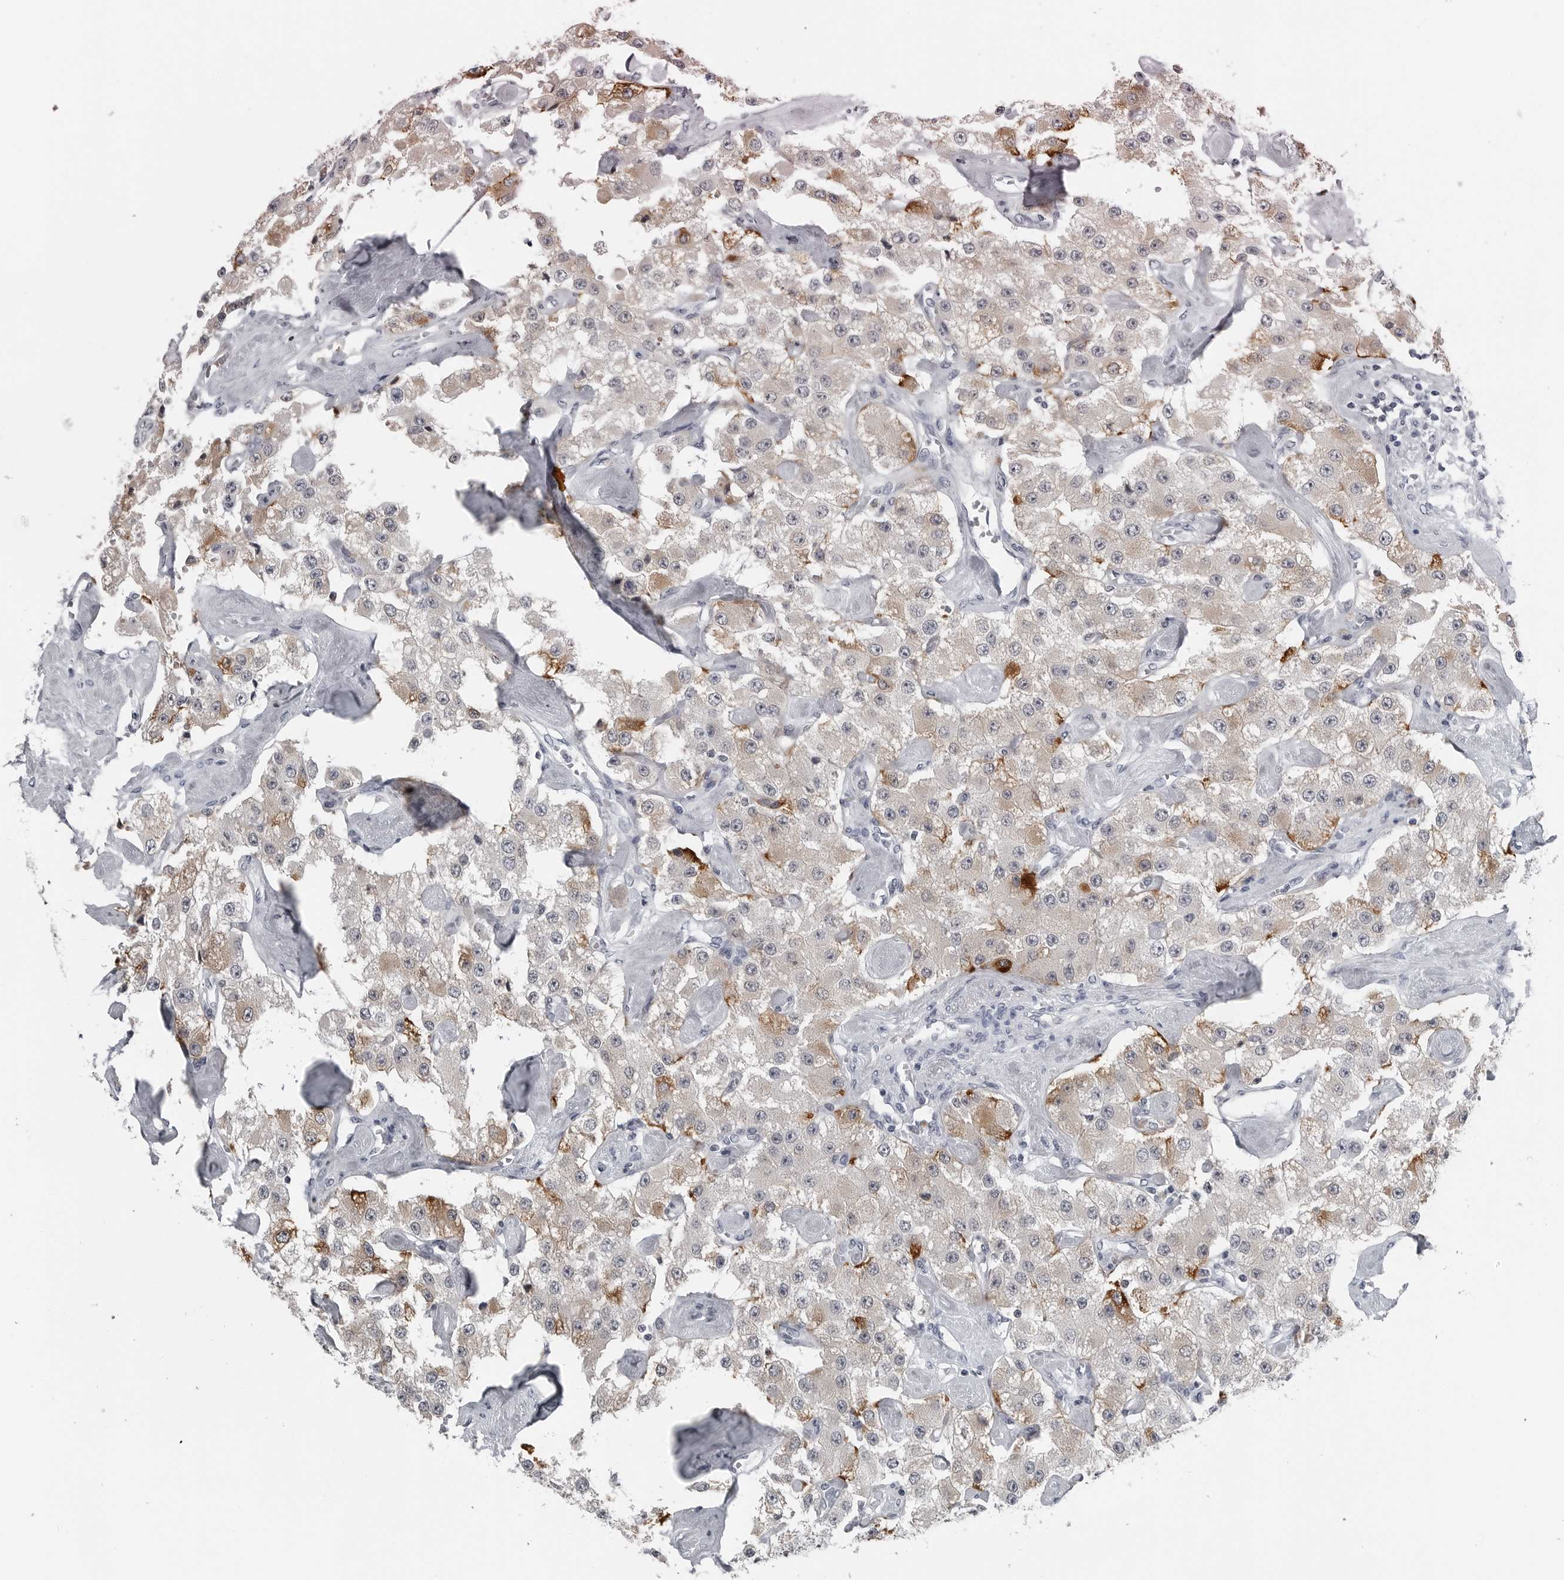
{"staining": {"intensity": "moderate", "quantity": "<25%", "location": "cytoplasmic/membranous"}, "tissue": "carcinoid", "cell_type": "Tumor cells", "image_type": "cancer", "snomed": [{"axis": "morphology", "description": "Carcinoid, malignant, NOS"}, {"axis": "topography", "description": "Pancreas"}], "caption": "This is a photomicrograph of immunohistochemistry staining of carcinoid, which shows moderate expression in the cytoplasmic/membranous of tumor cells.", "gene": "SPINK1", "patient": {"sex": "male", "age": 41}}